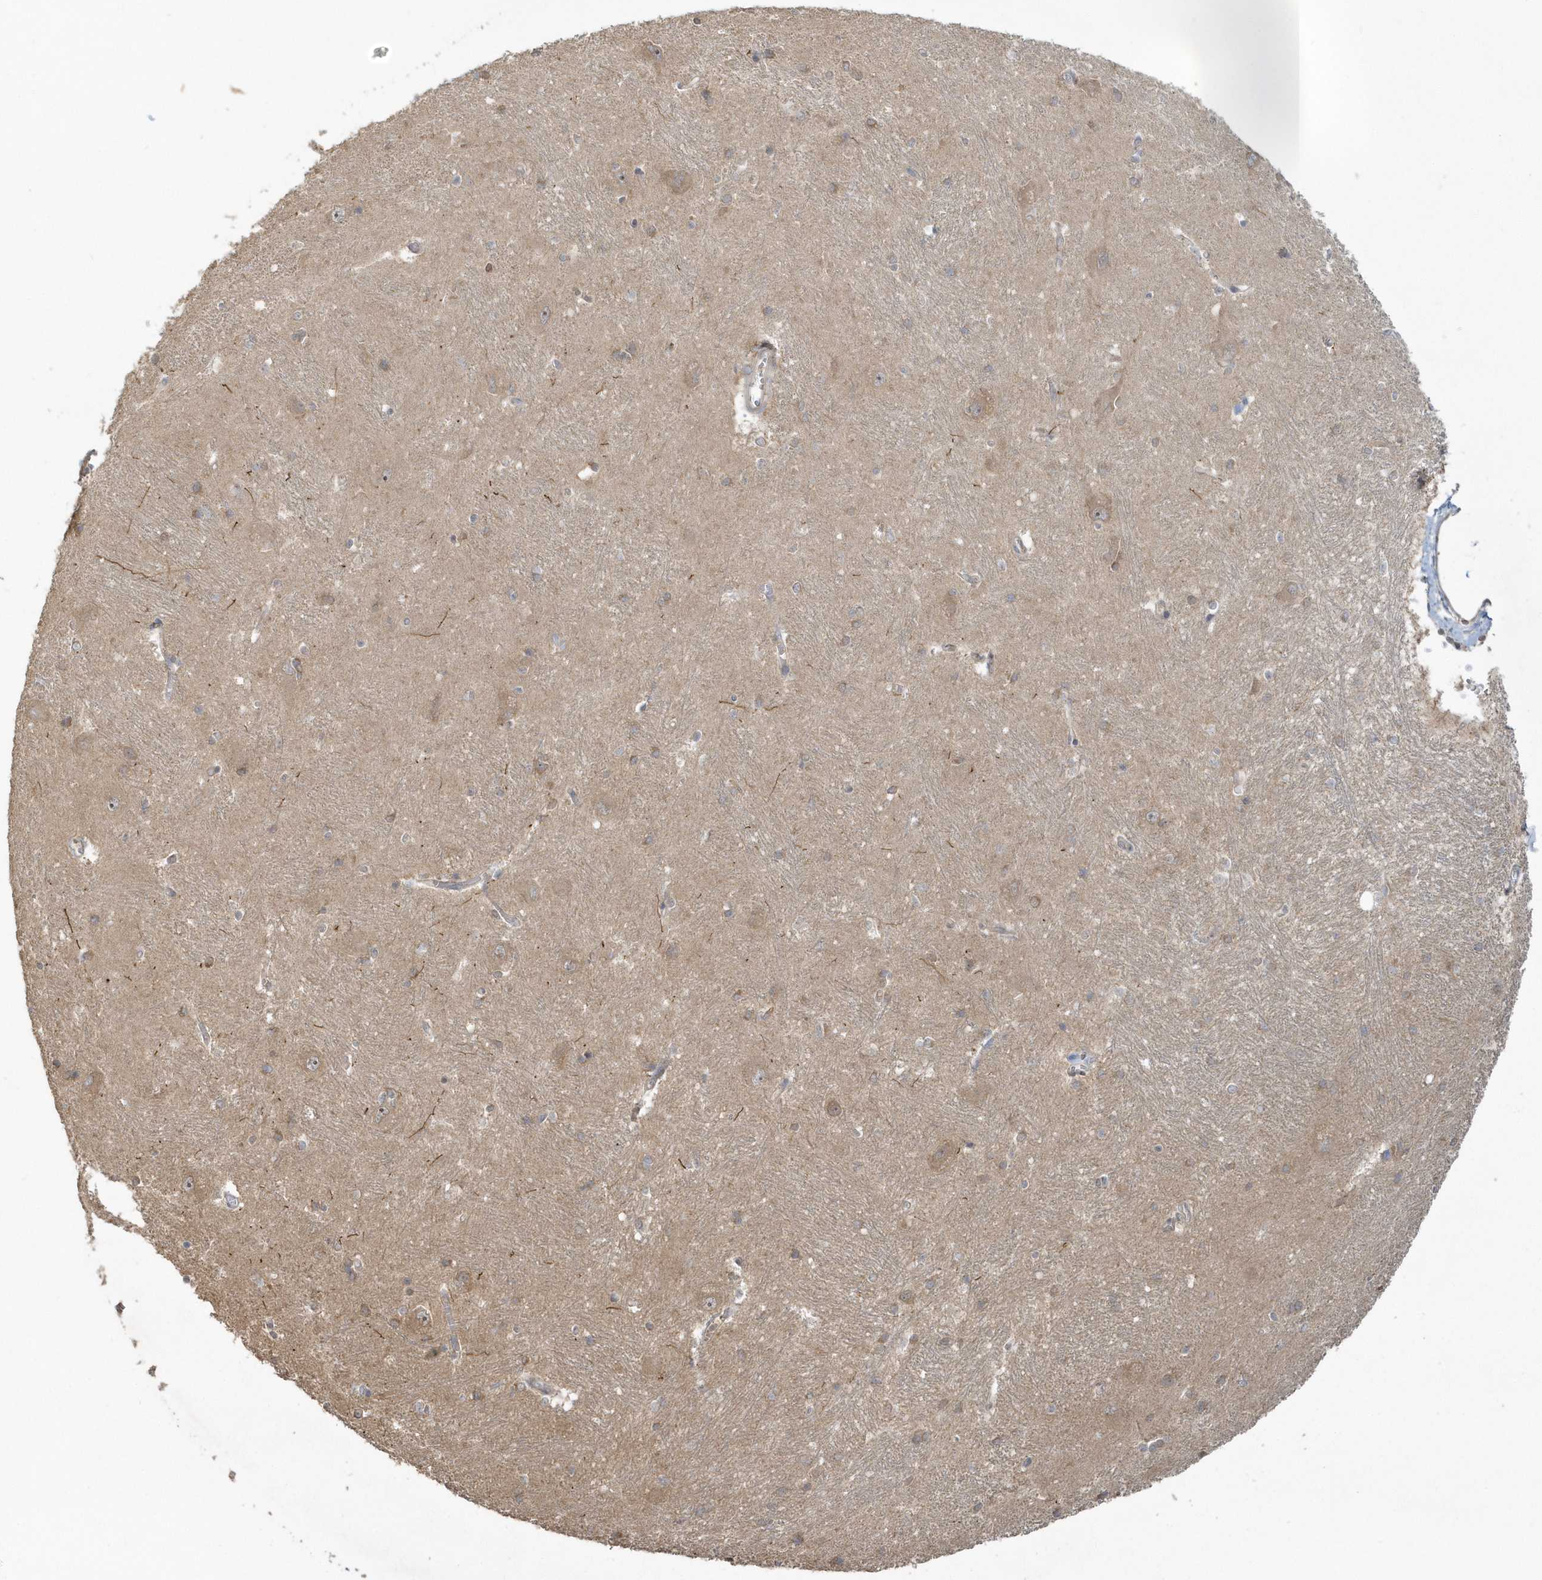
{"staining": {"intensity": "weak", "quantity": "<25%", "location": "cytoplasmic/membranous"}, "tissue": "caudate", "cell_type": "Glial cells", "image_type": "normal", "snomed": [{"axis": "morphology", "description": "Normal tissue, NOS"}, {"axis": "topography", "description": "Lateral ventricle wall"}], "caption": "Immunohistochemical staining of benign caudate shows no significant positivity in glial cells.", "gene": "THG1L", "patient": {"sex": "male", "age": 37}}